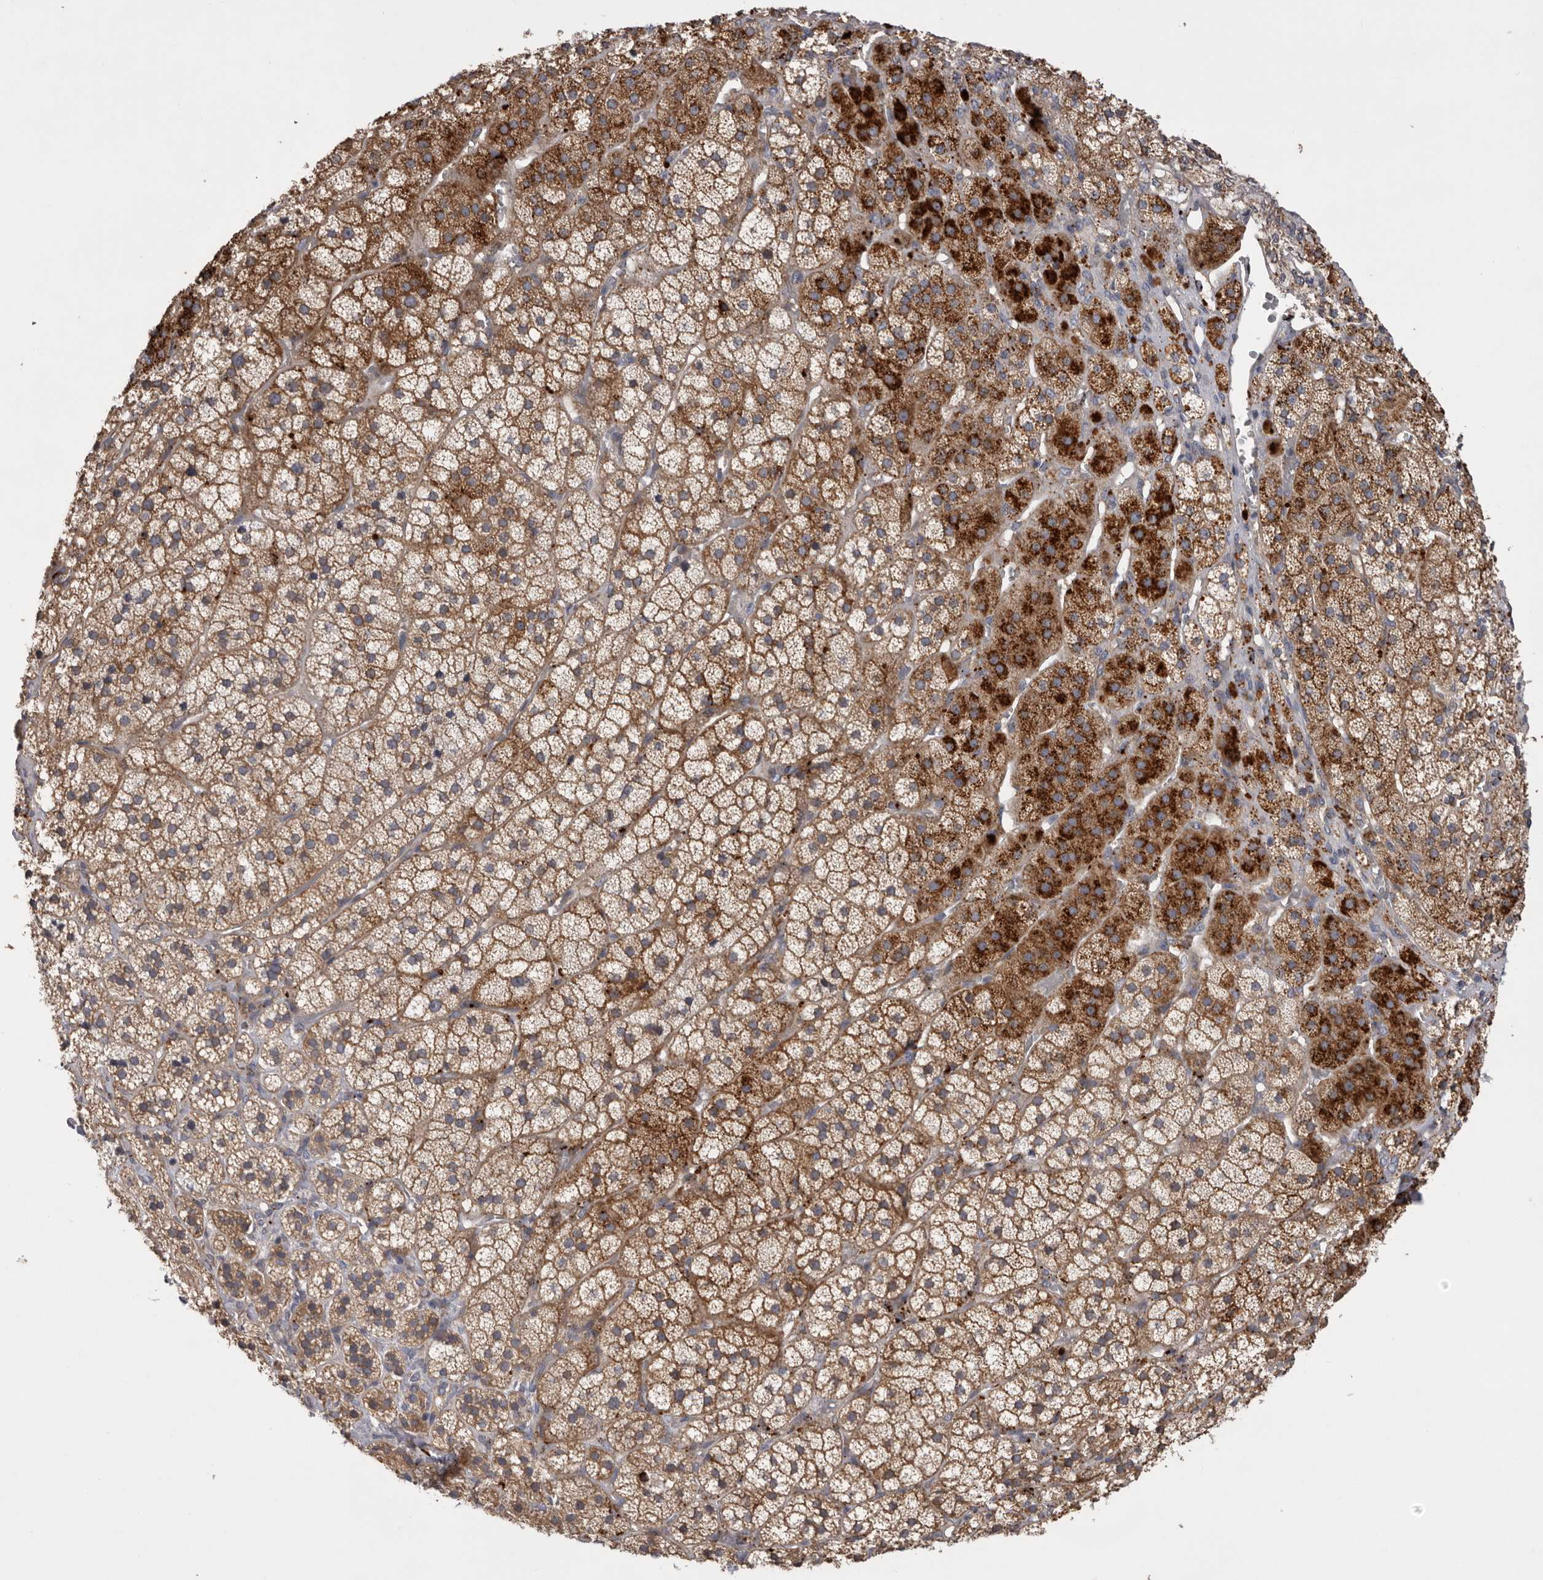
{"staining": {"intensity": "strong", "quantity": ">75%", "location": "cytoplasmic/membranous"}, "tissue": "adrenal gland", "cell_type": "Glandular cells", "image_type": "normal", "snomed": [{"axis": "morphology", "description": "Normal tissue, NOS"}, {"axis": "topography", "description": "Adrenal gland"}], "caption": "Immunohistochemistry (IHC) (DAB (3,3'-diaminobenzidine)) staining of normal adrenal gland displays strong cytoplasmic/membranous protein expression in about >75% of glandular cells.", "gene": "WDR47", "patient": {"sex": "female", "age": 44}}